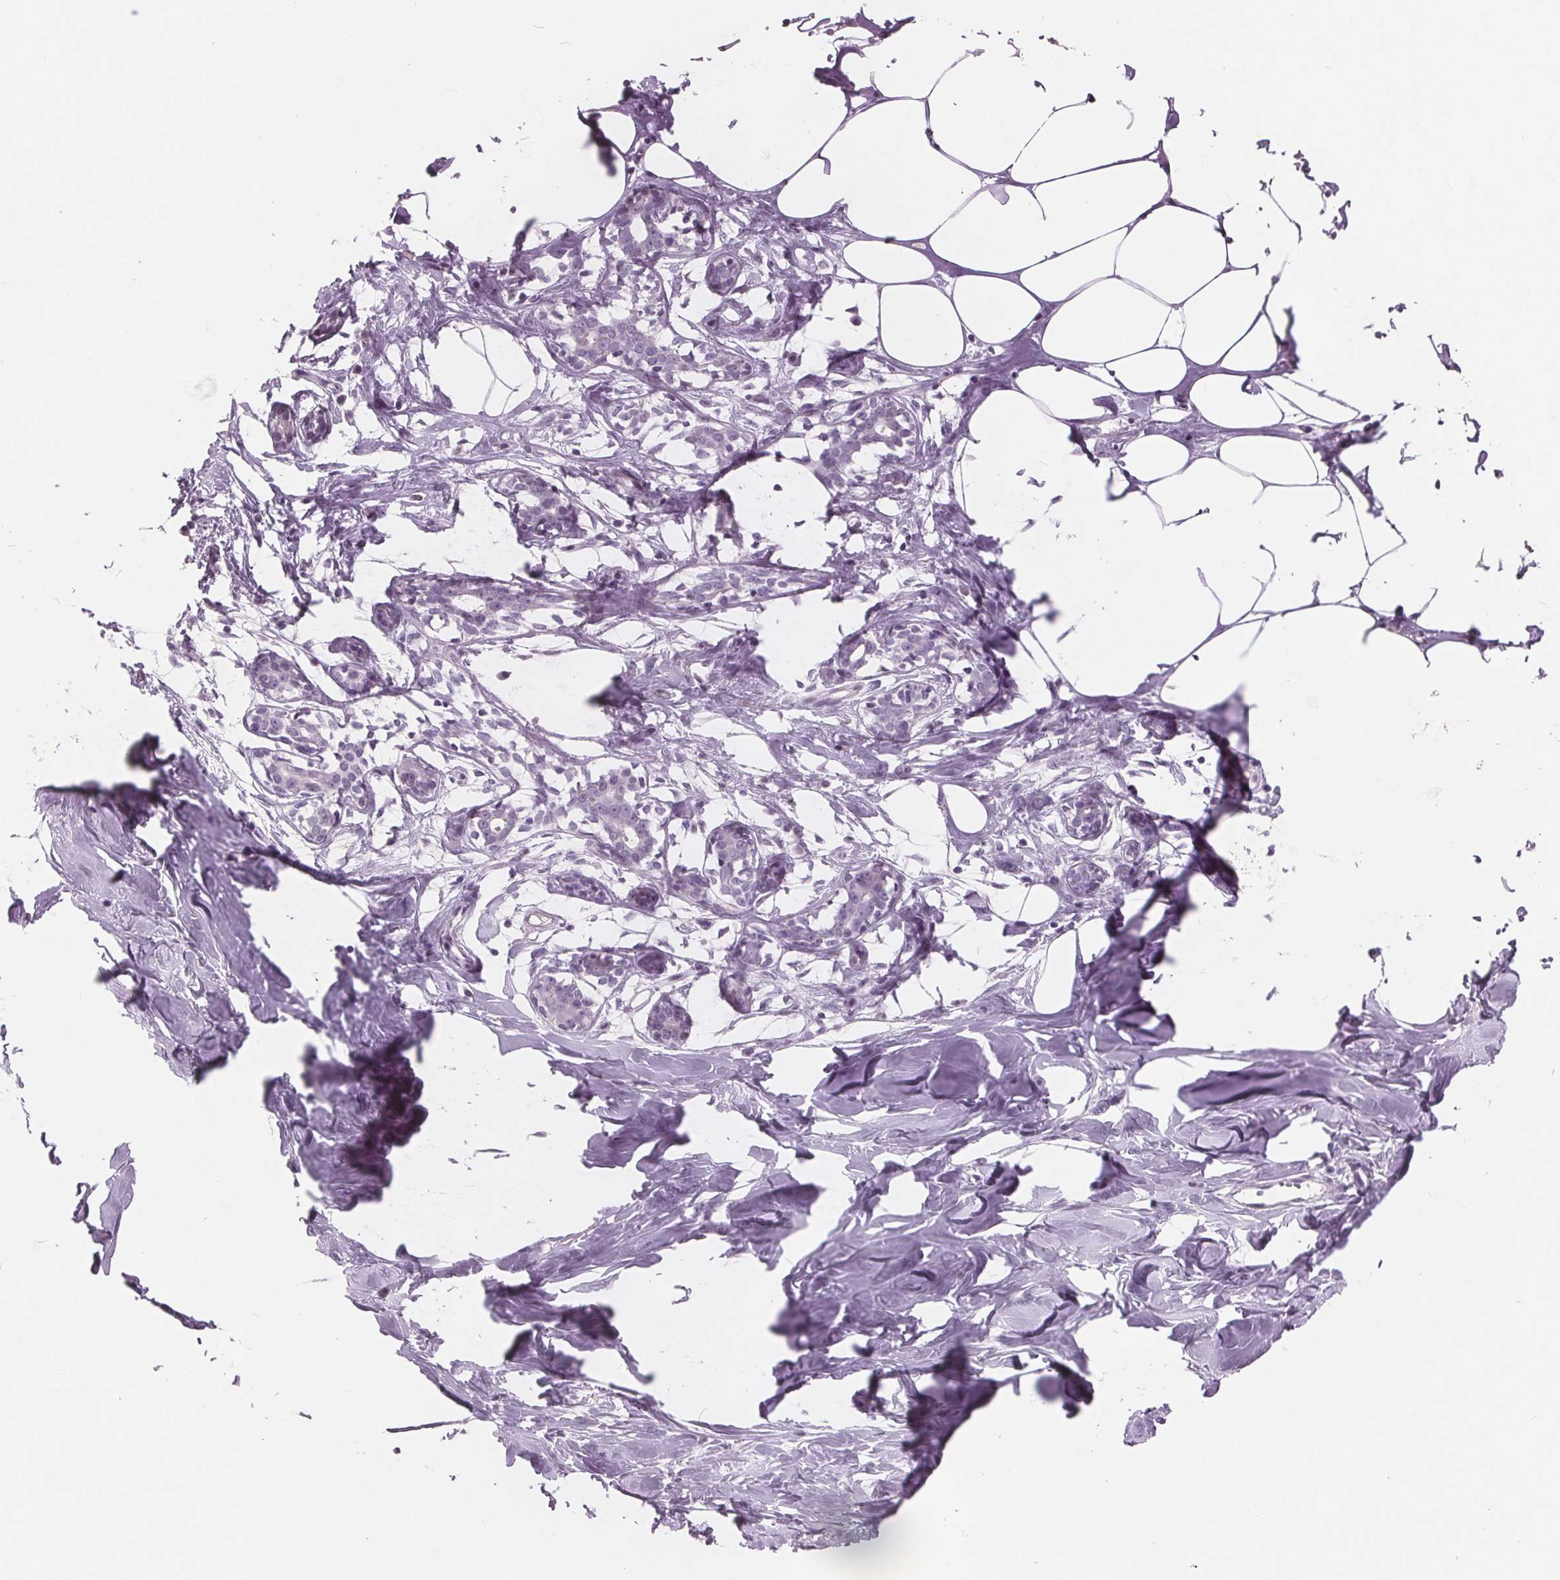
{"staining": {"intensity": "negative", "quantity": "none", "location": "none"}, "tissue": "breast", "cell_type": "Adipocytes", "image_type": "normal", "snomed": [{"axis": "morphology", "description": "Normal tissue, NOS"}, {"axis": "topography", "description": "Breast"}], "caption": "High magnification brightfield microscopy of normal breast stained with DAB (brown) and counterstained with hematoxylin (blue): adipocytes show no significant expression. The staining was performed using DAB to visualize the protein expression in brown, while the nuclei were stained in blue with hematoxylin (Magnification: 20x).", "gene": "PTPN14", "patient": {"sex": "female", "age": 27}}